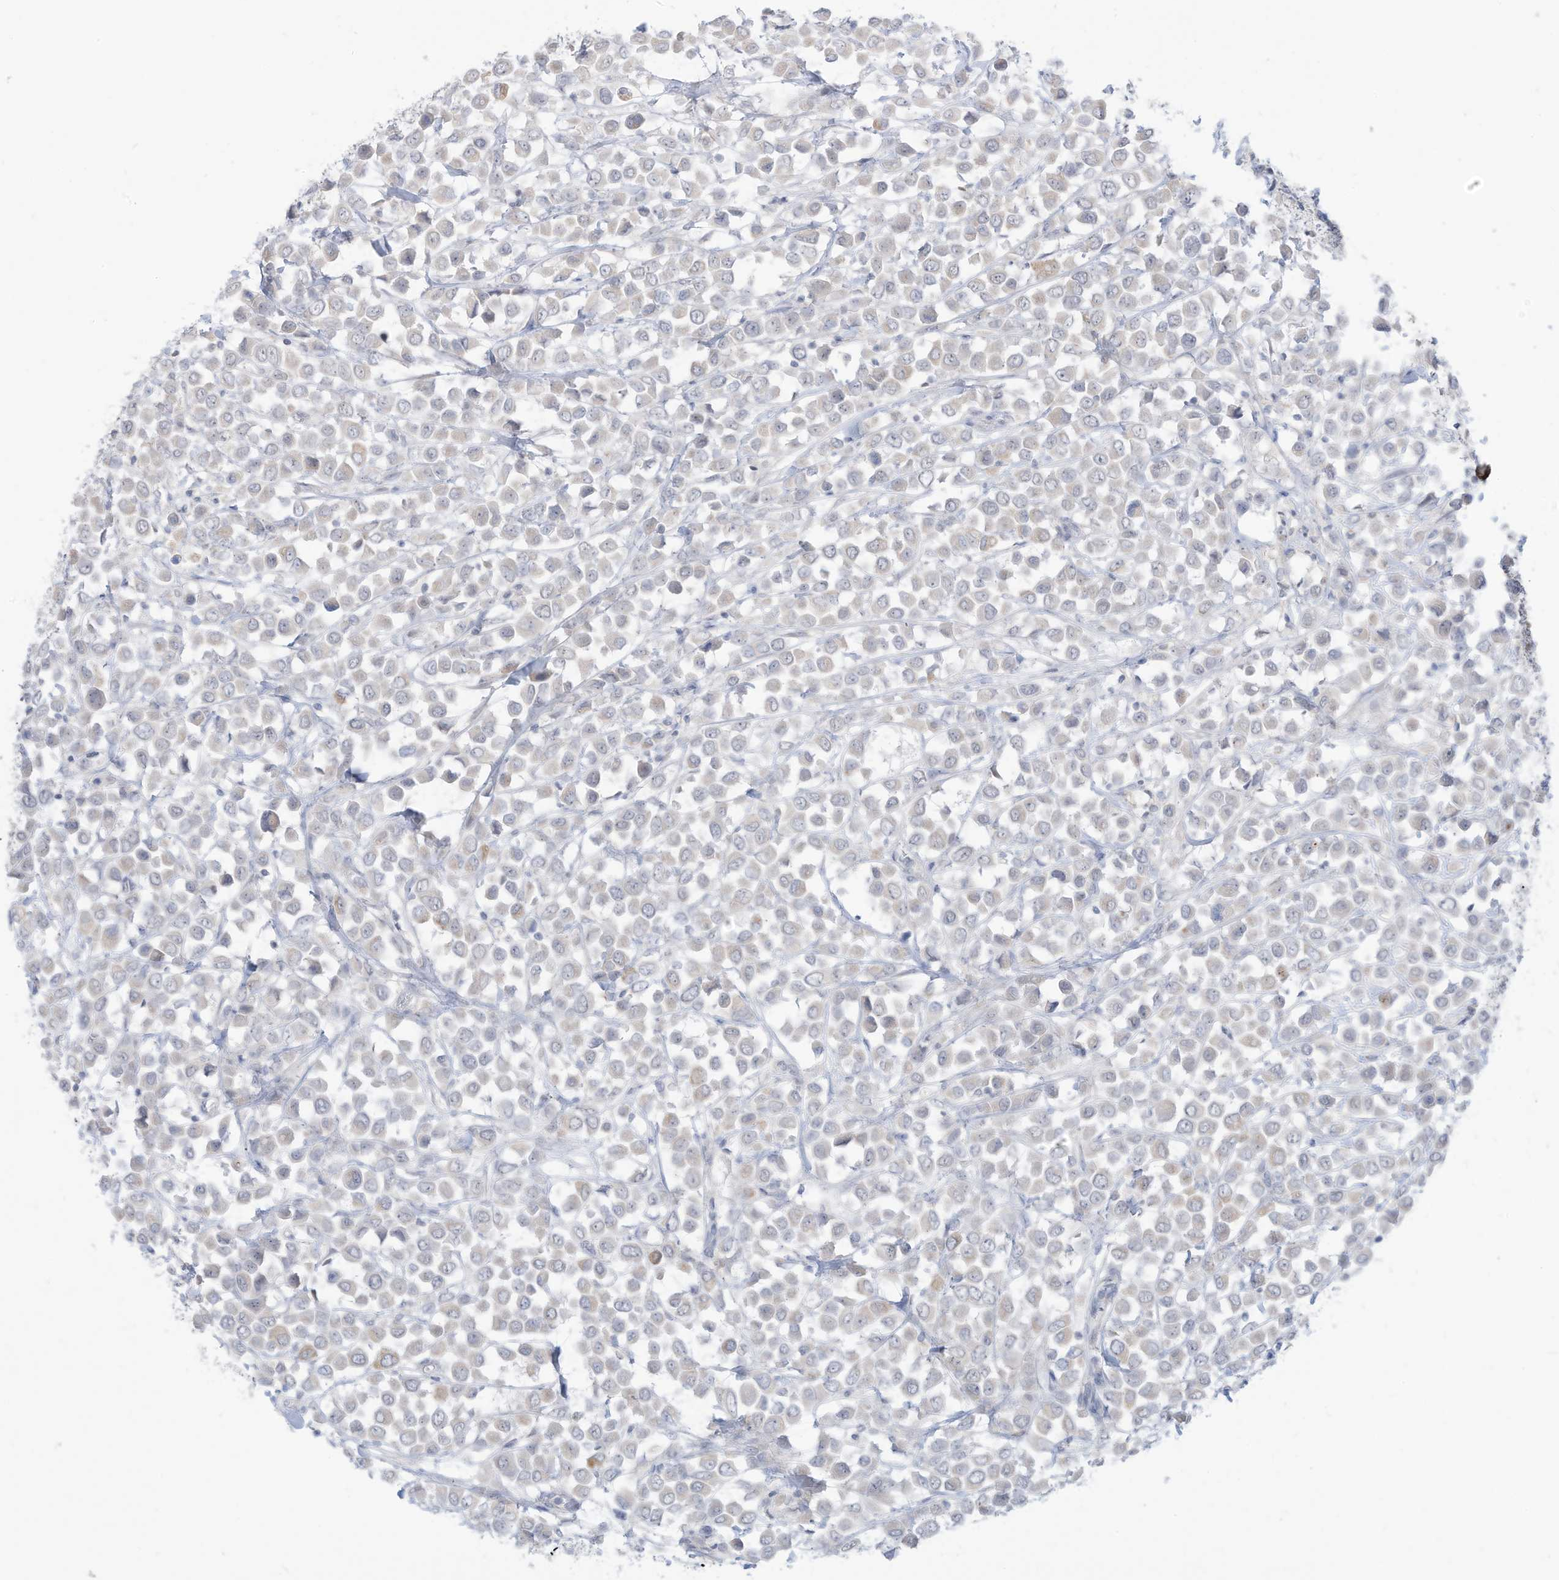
{"staining": {"intensity": "negative", "quantity": "none", "location": "none"}, "tissue": "breast cancer", "cell_type": "Tumor cells", "image_type": "cancer", "snomed": [{"axis": "morphology", "description": "Duct carcinoma"}, {"axis": "topography", "description": "Breast"}], "caption": "Photomicrograph shows no protein staining in tumor cells of breast invasive ductal carcinoma tissue.", "gene": "OGT", "patient": {"sex": "female", "age": 61}}